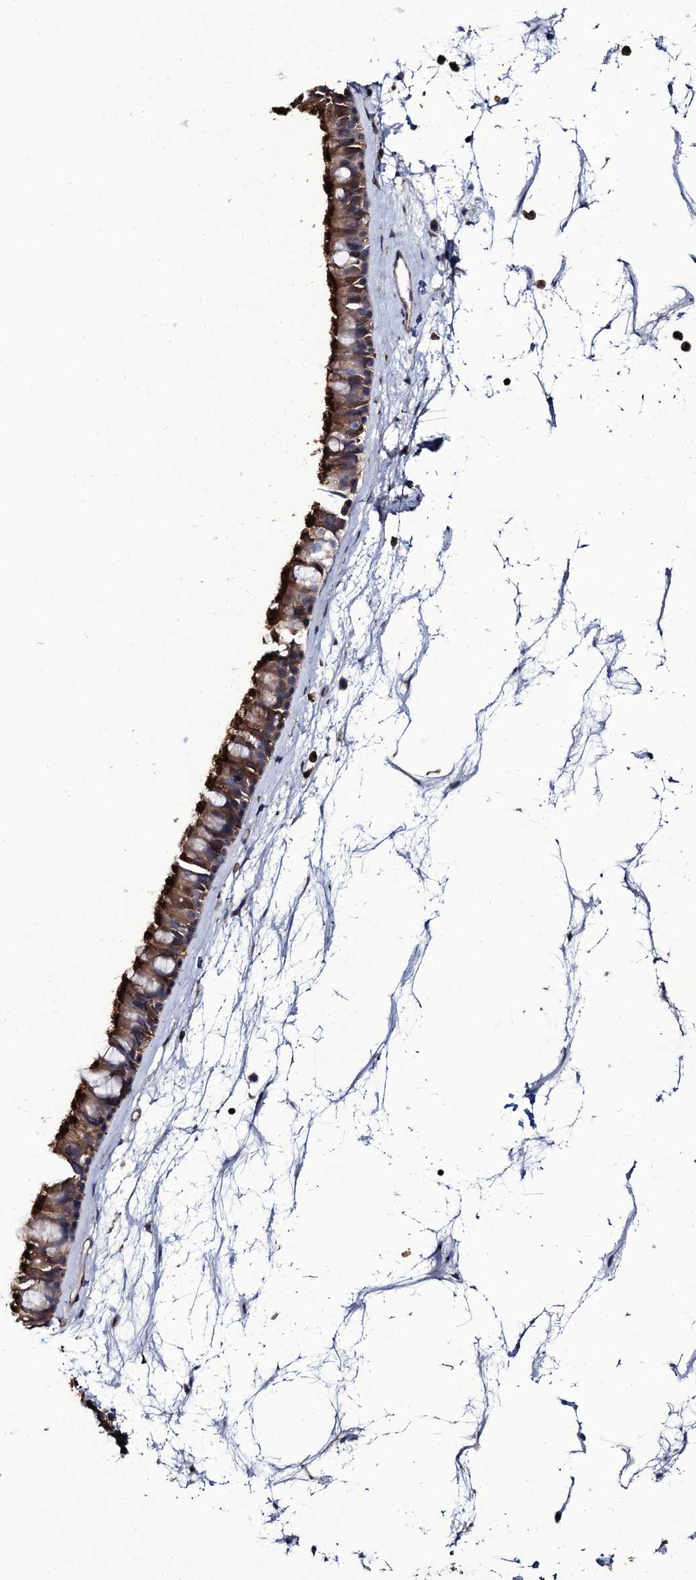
{"staining": {"intensity": "strong", "quantity": ">75%", "location": "cytoplasmic/membranous"}, "tissue": "nasopharynx", "cell_type": "Respiratory epithelial cells", "image_type": "normal", "snomed": [{"axis": "morphology", "description": "Normal tissue, NOS"}, {"axis": "topography", "description": "Nasopharynx"}], "caption": "An IHC image of benign tissue is shown. Protein staining in brown shows strong cytoplasmic/membranous positivity in nasopharynx within respiratory epithelial cells.", "gene": "TTC23", "patient": {"sex": "male", "age": 64}}